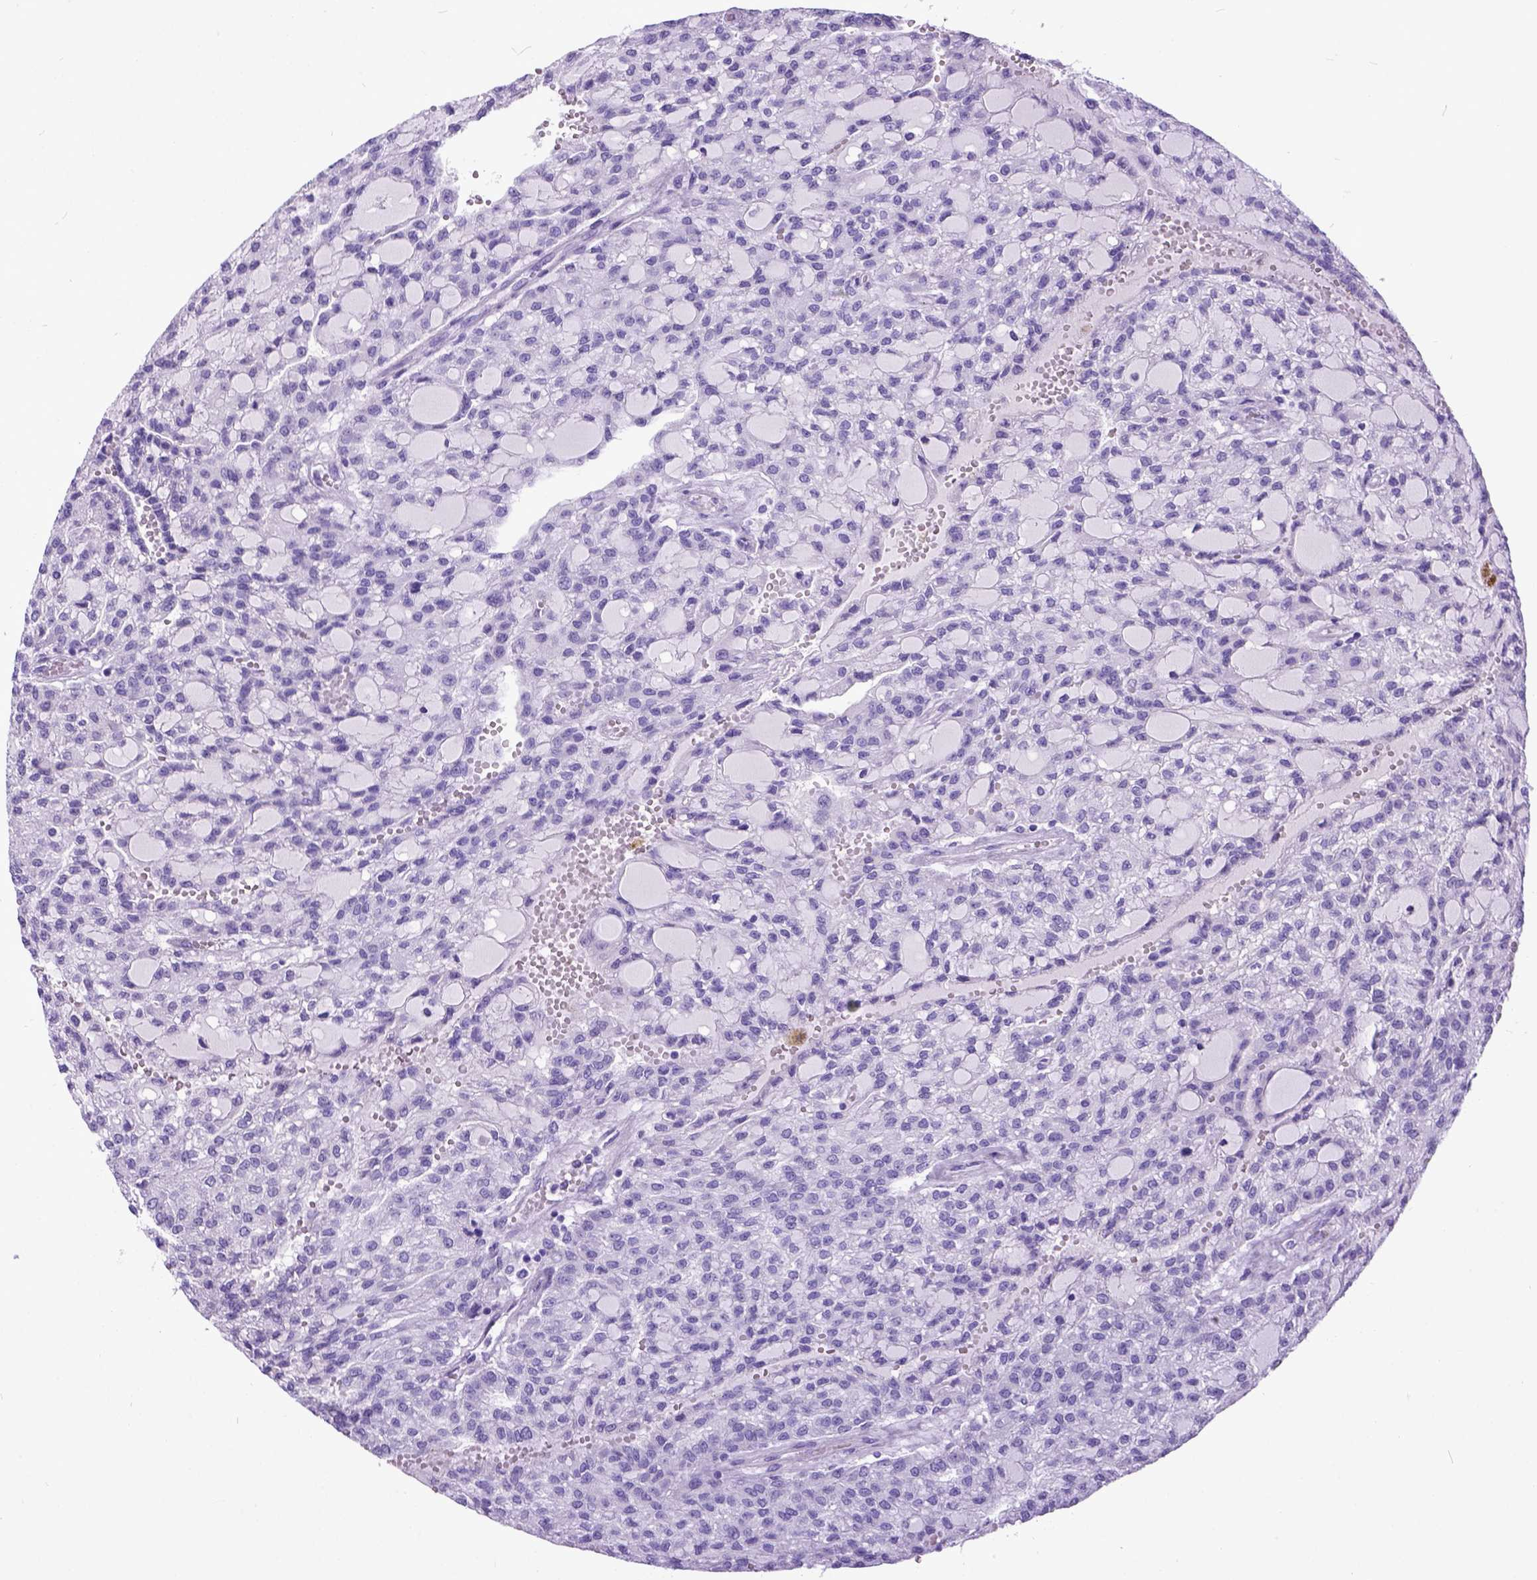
{"staining": {"intensity": "negative", "quantity": "none", "location": "none"}, "tissue": "renal cancer", "cell_type": "Tumor cells", "image_type": "cancer", "snomed": [{"axis": "morphology", "description": "Adenocarcinoma, NOS"}, {"axis": "topography", "description": "Kidney"}], "caption": "DAB immunohistochemical staining of renal adenocarcinoma demonstrates no significant staining in tumor cells. (Brightfield microscopy of DAB (3,3'-diaminobenzidine) immunohistochemistry (IHC) at high magnification).", "gene": "IGF2", "patient": {"sex": "male", "age": 63}}